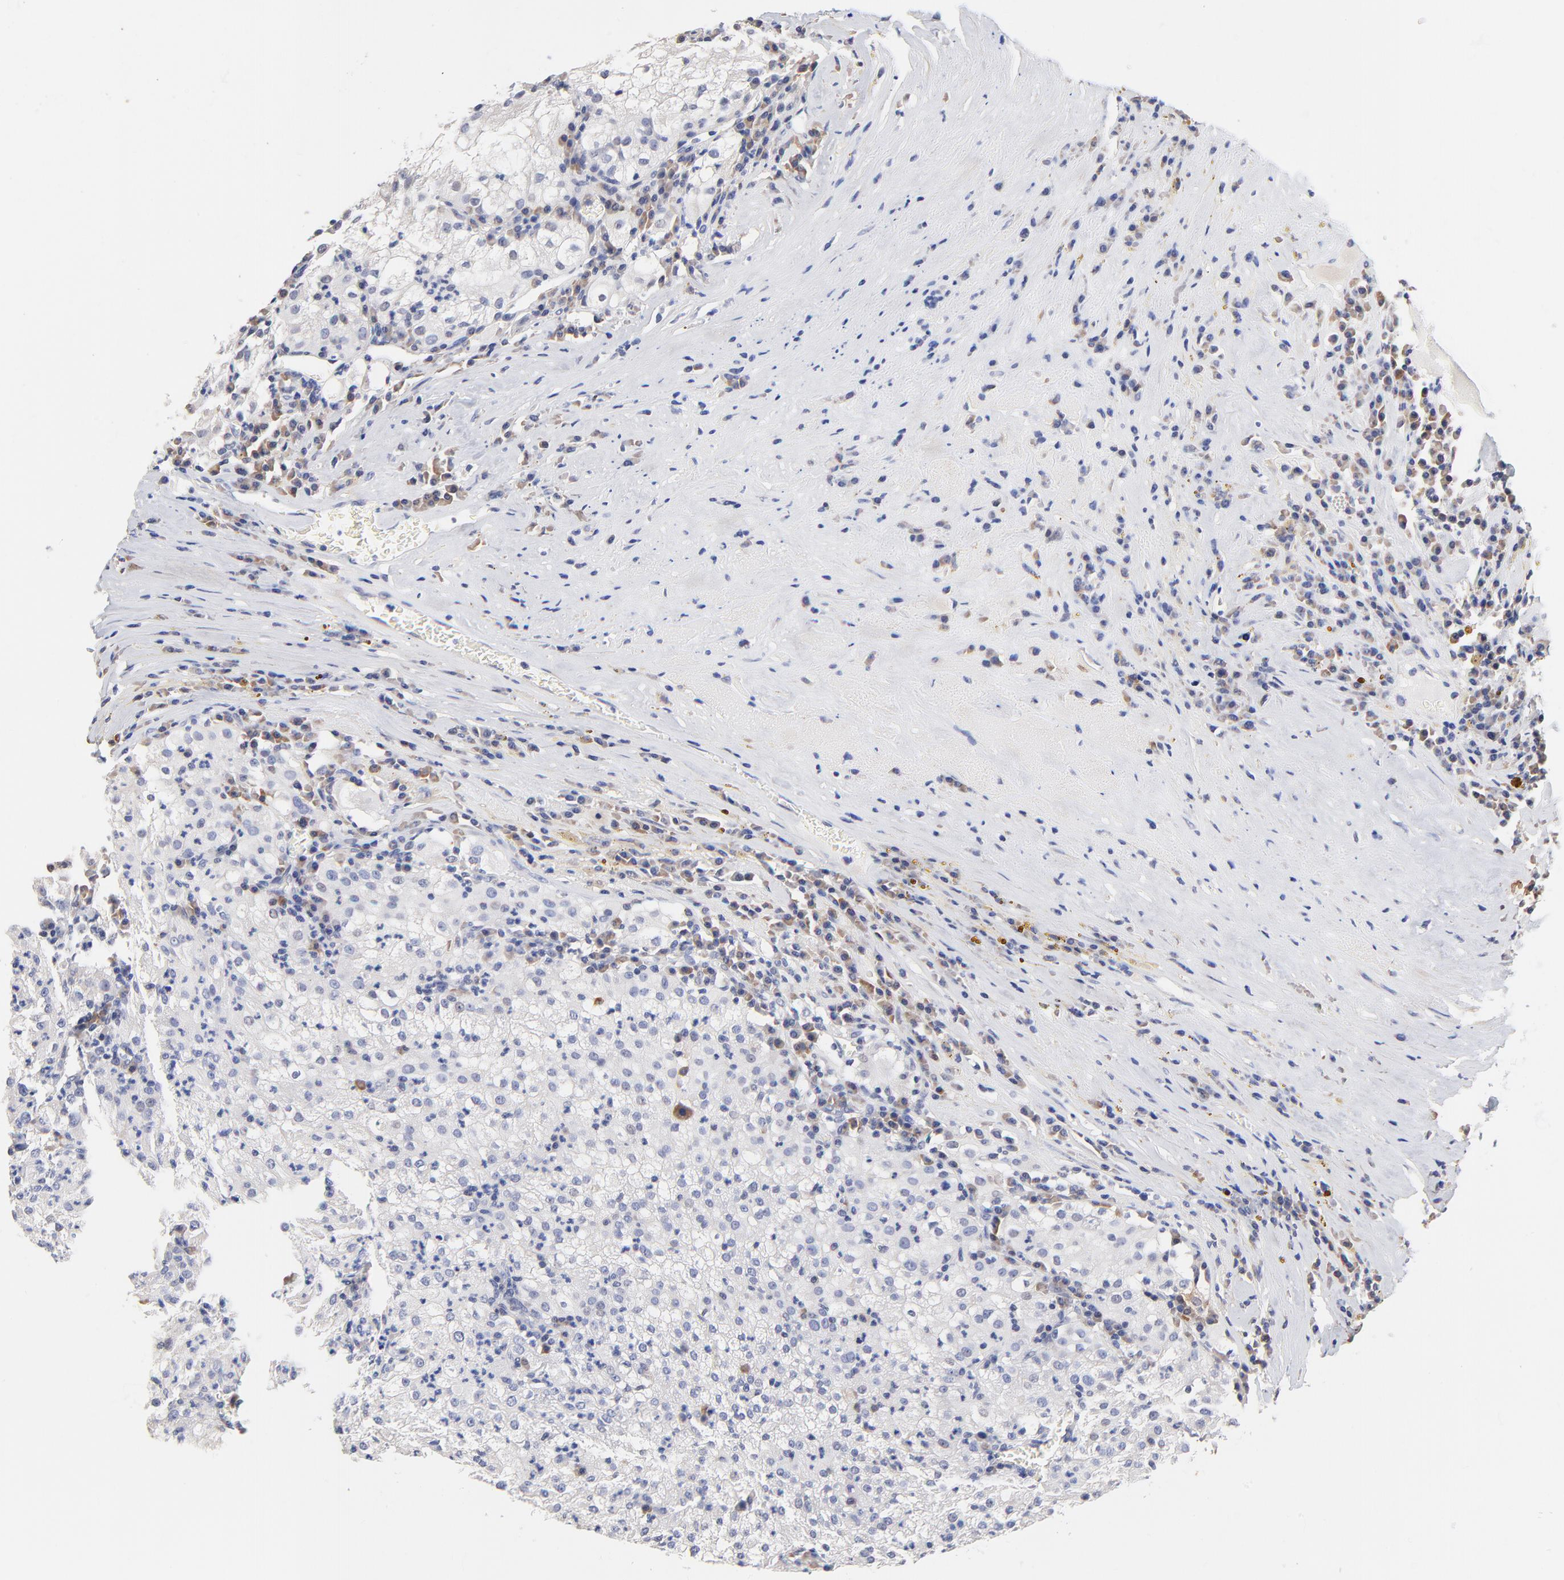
{"staining": {"intensity": "negative", "quantity": "none", "location": "none"}, "tissue": "renal cancer", "cell_type": "Tumor cells", "image_type": "cancer", "snomed": [{"axis": "morphology", "description": "Adenocarcinoma, NOS"}, {"axis": "topography", "description": "Kidney"}], "caption": "High magnification brightfield microscopy of renal cancer (adenocarcinoma) stained with DAB (brown) and counterstained with hematoxylin (blue): tumor cells show no significant staining.", "gene": "TWNK", "patient": {"sex": "male", "age": 59}}